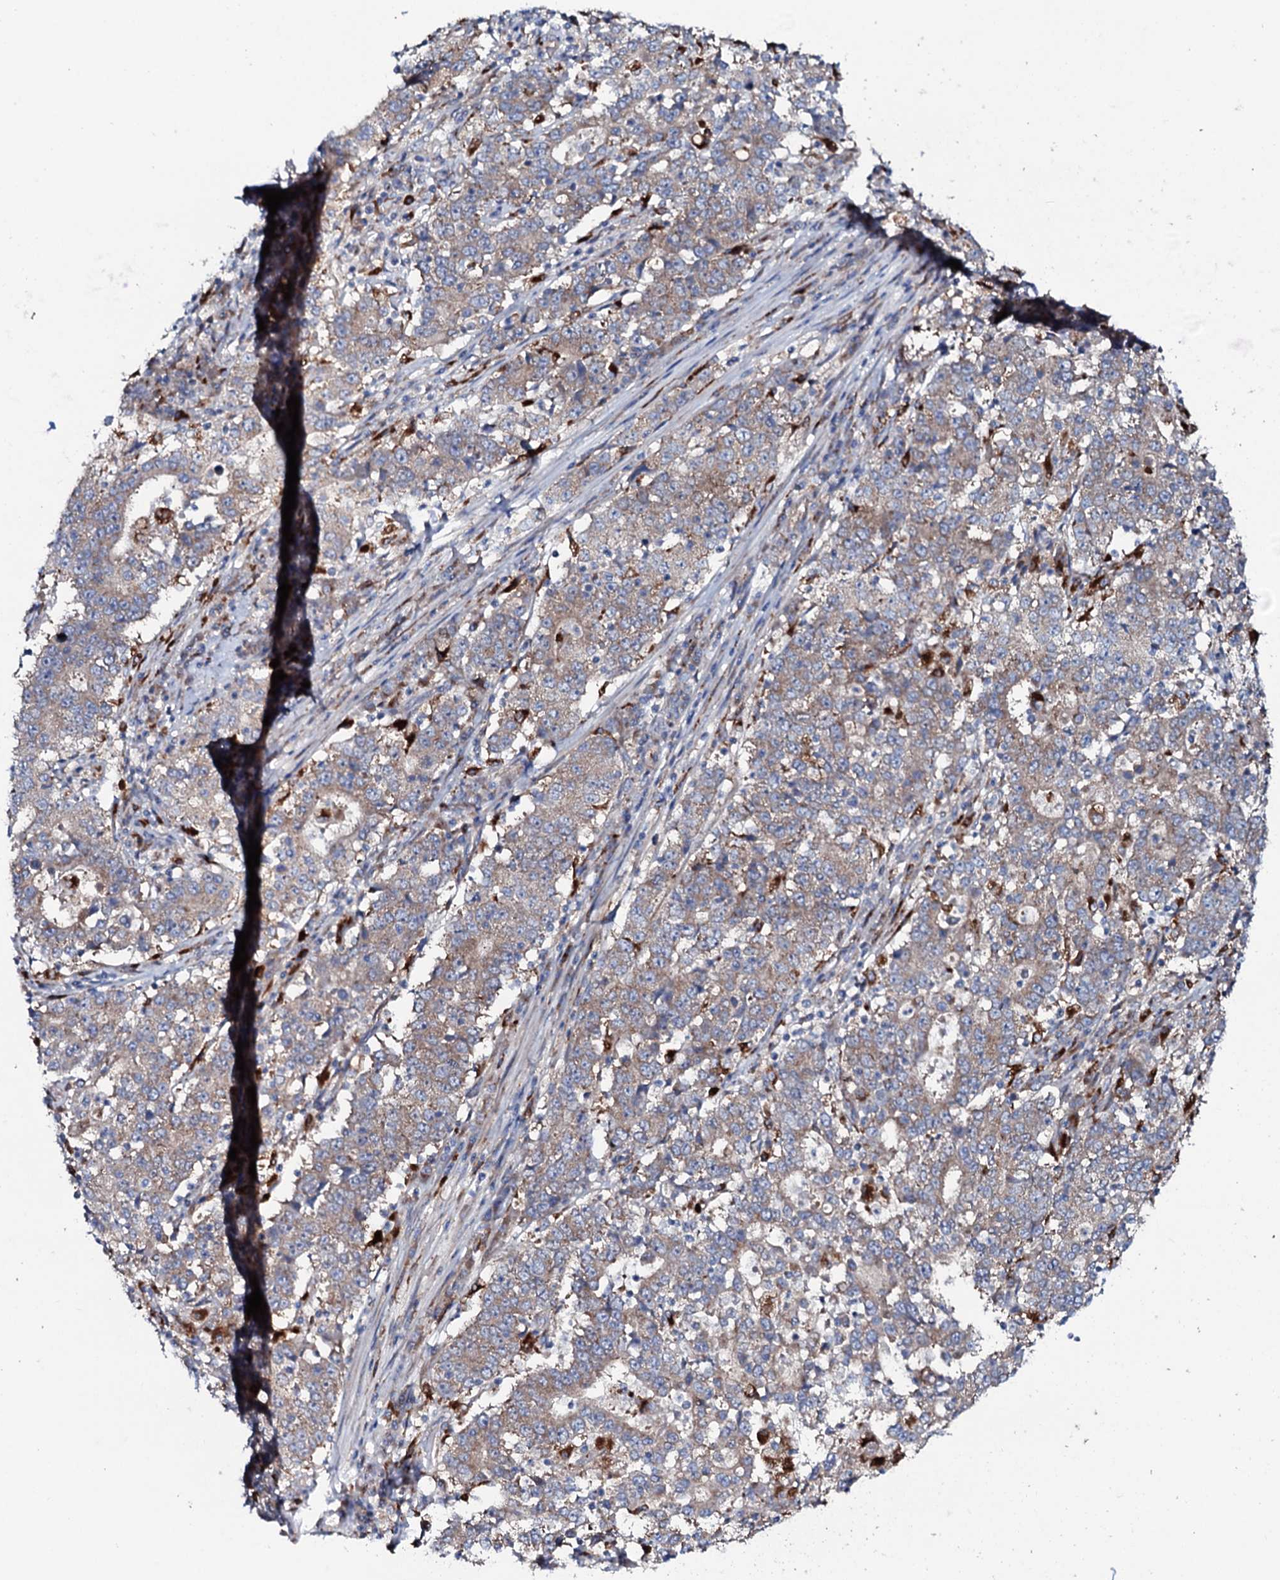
{"staining": {"intensity": "weak", "quantity": ">75%", "location": "cytoplasmic/membranous"}, "tissue": "stomach cancer", "cell_type": "Tumor cells", "image_type": "cancer", "snomed": [{"axis": "morphology", "description": "Adenocarcinoma, NOS"}, {"axis": "topography", "description": "Stomach"}], "caption": "This is a photomicrograph of immunohistochemistry staining of stomach adenocarcinoma, which shows weak positivity in the cytoplasmic/membranous of tumor cells.", "gene": "P2RX4", "patient": {"sex": "male", "age": 59}}